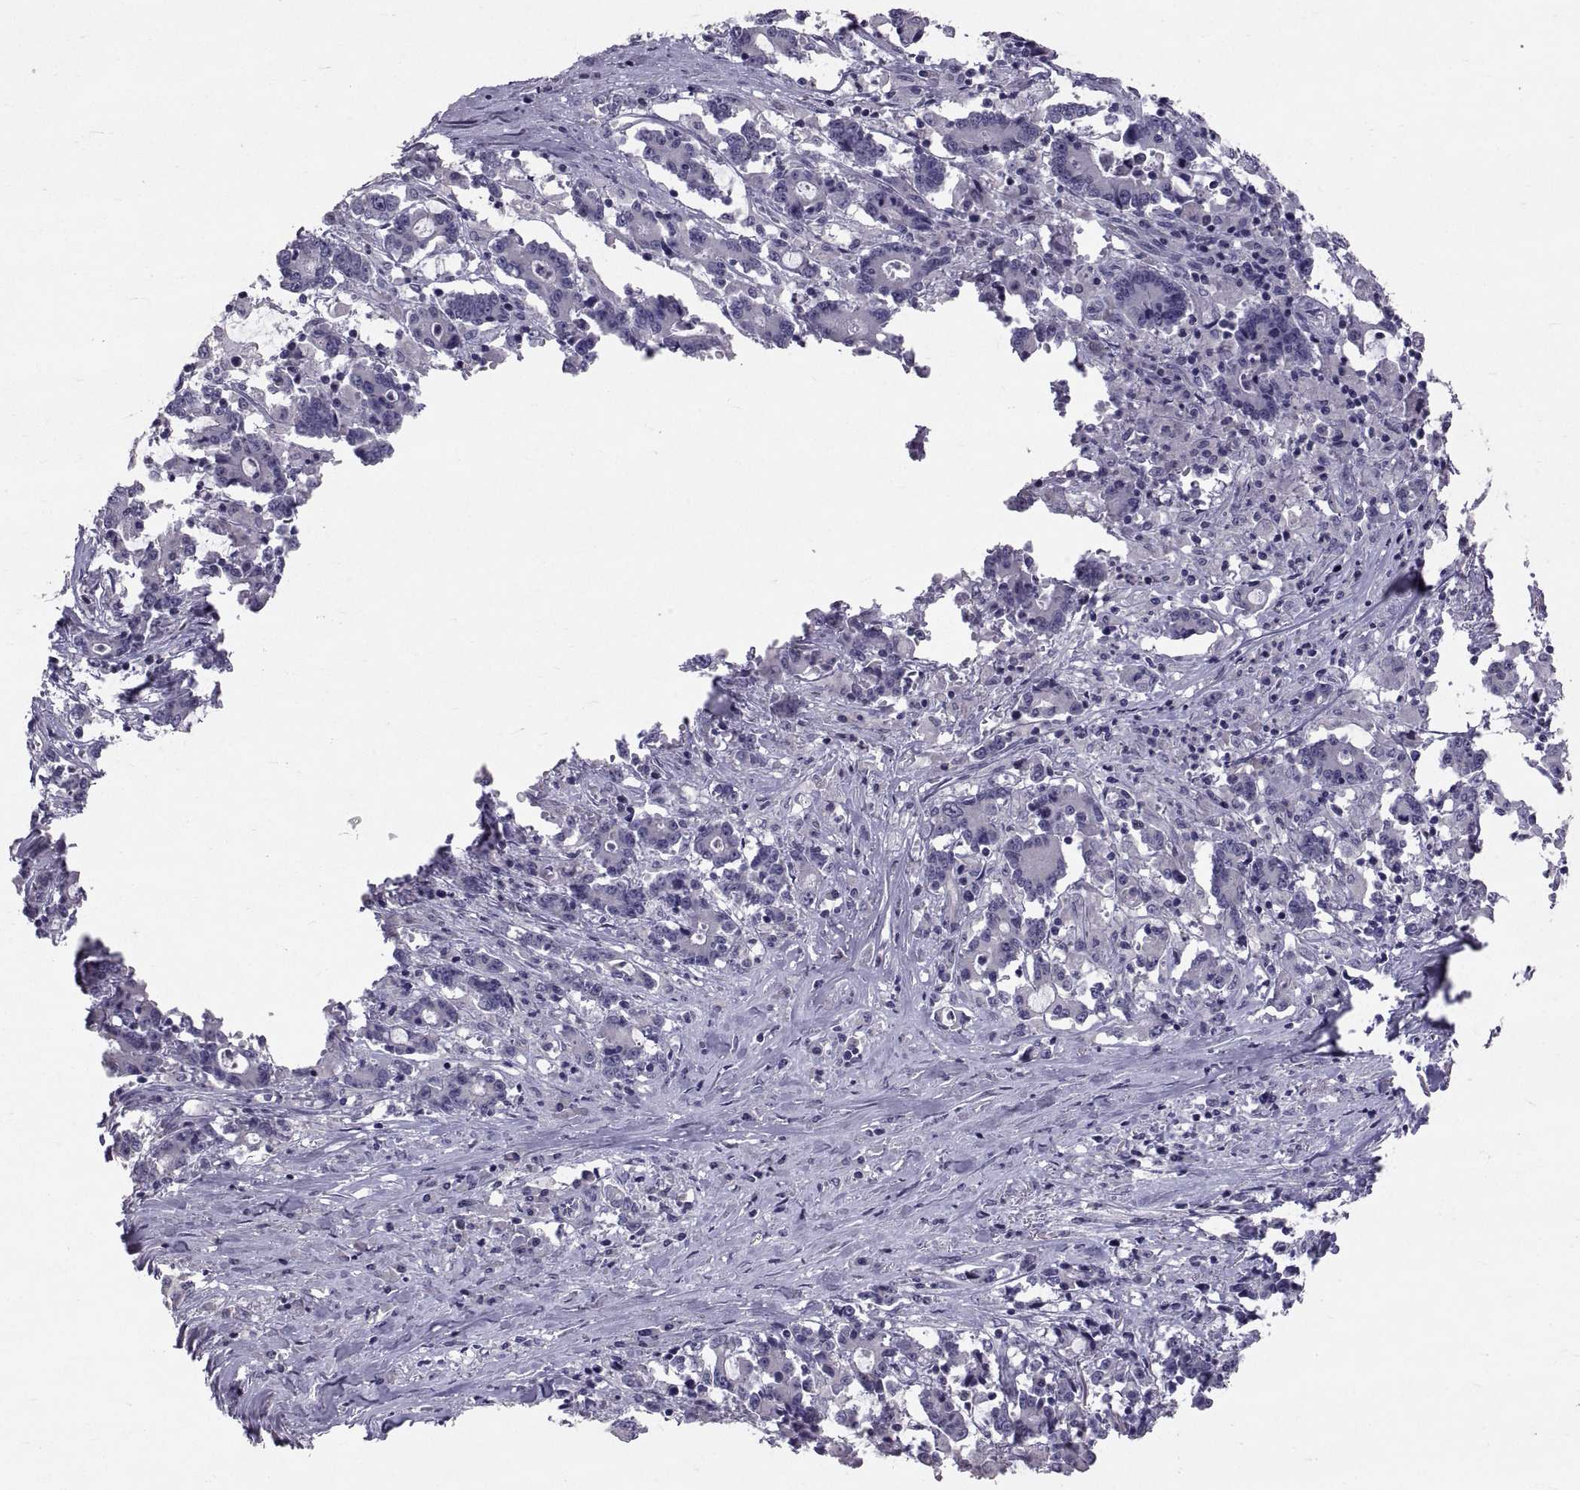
{"staining": {"intensity": "negative", "quantity": "none", "location": "none"}, "tissue": "stomach cancer", "cell_type": "Tumor cells", "image_type": "cancer", "snomed": [{"axis": "morphology", "description": "Adenocarcinoma, NOS"}, {"axis": "topography", "description": "Stomach, upper"}], "caption": "A histopathology image of stomach cancer stained for a protein shows no brown staining in tumor cells. (DAB immunohistochemistry (IHC) with hematoxylin counter stain).", "gene": "PTN", "patient": {"sex": "male", "age": 68}}